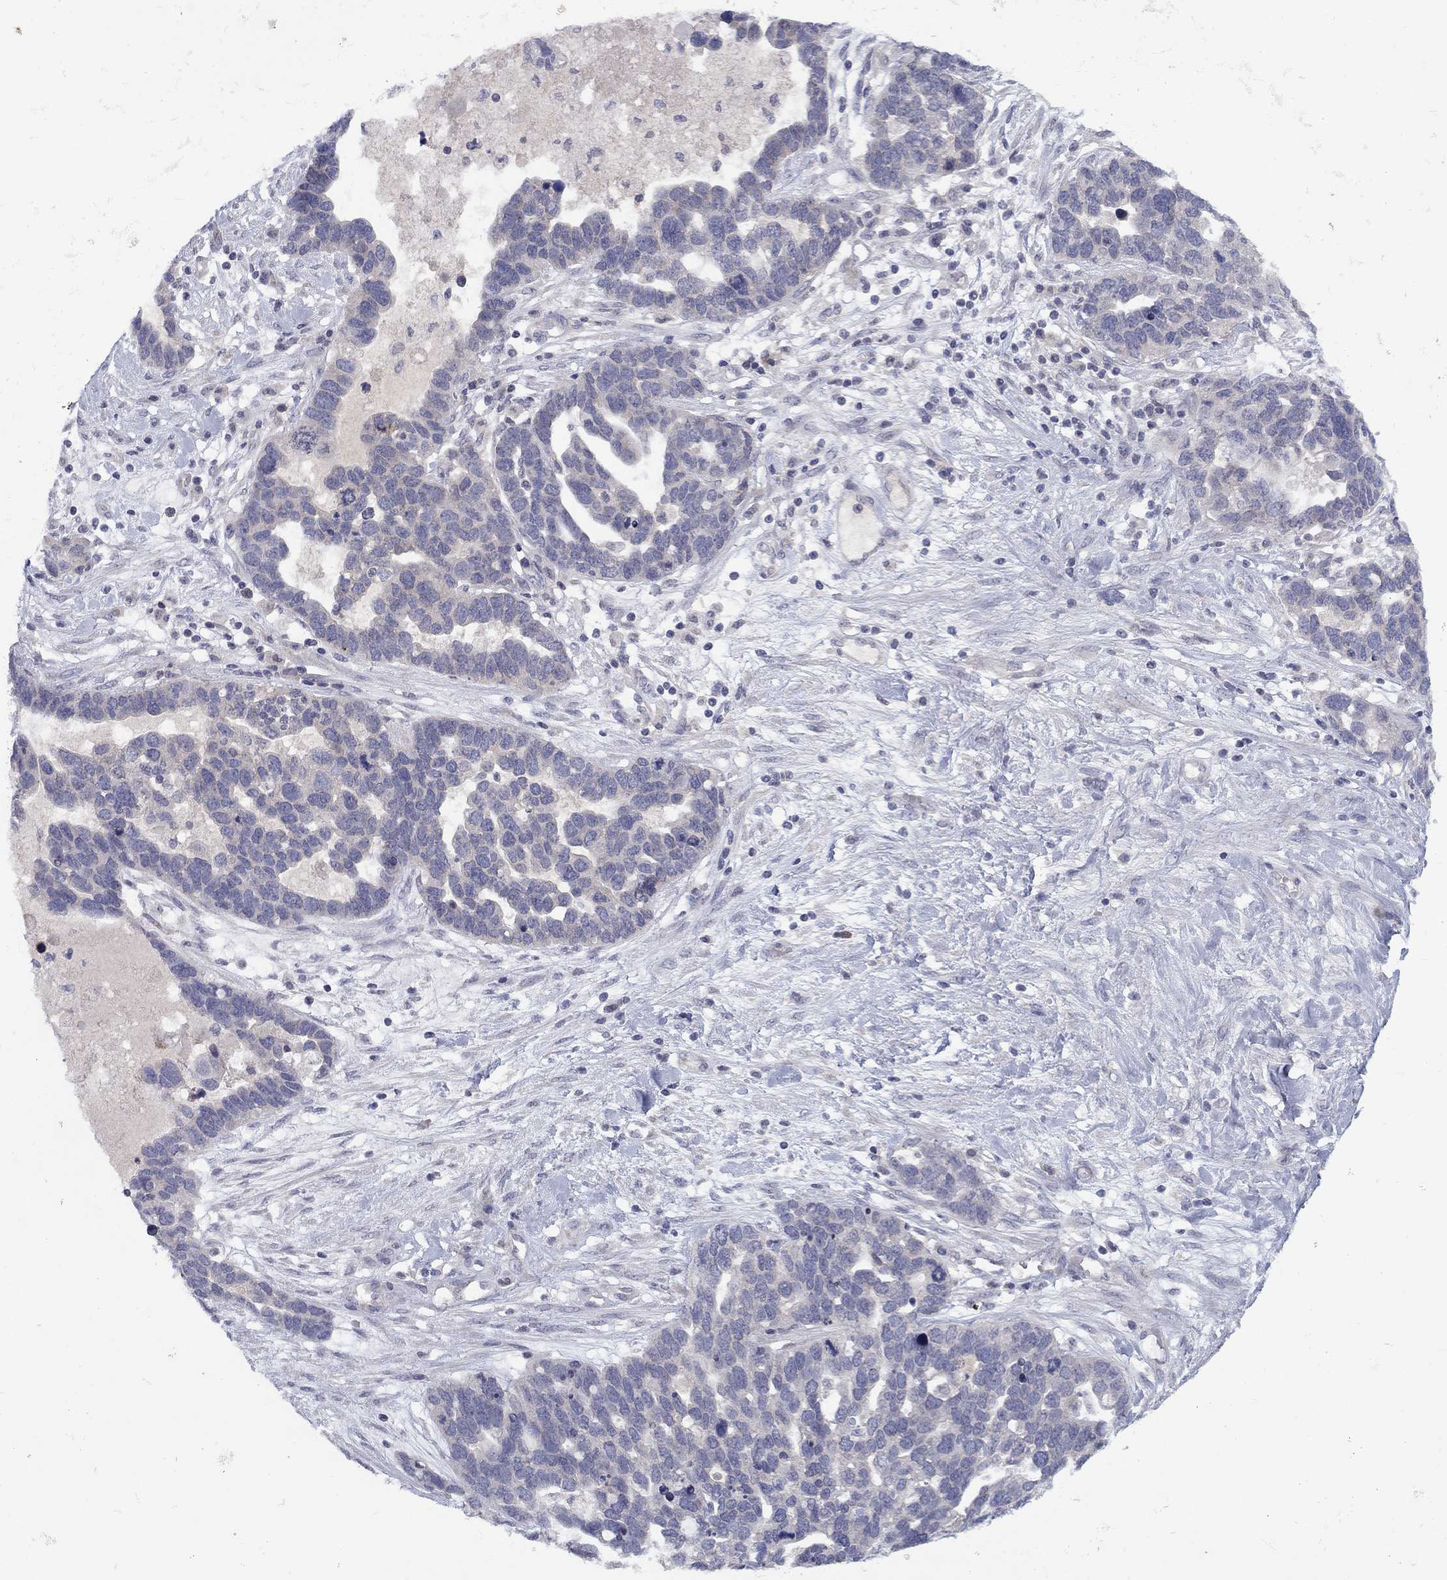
{"staining": {"intensity": "negative", "quantity": "none", "location": "none"}, "tissue": "ovarian cancer", "cell_type": "Tumor cells", "image_type": "cancer", "snomed": [{"axis": "morphology", "description": "Cystadenocarcinoma, serous, NOS"}, {"axis": "topography", "description": "Ovary"}], "caption": "The histopathology image demonstrates no significant positivity in tumor cells of ovarian serous cystadenocarcinoma.", "gene": "CACNA1A", "patient": {"sex": "female", "age": 54}}